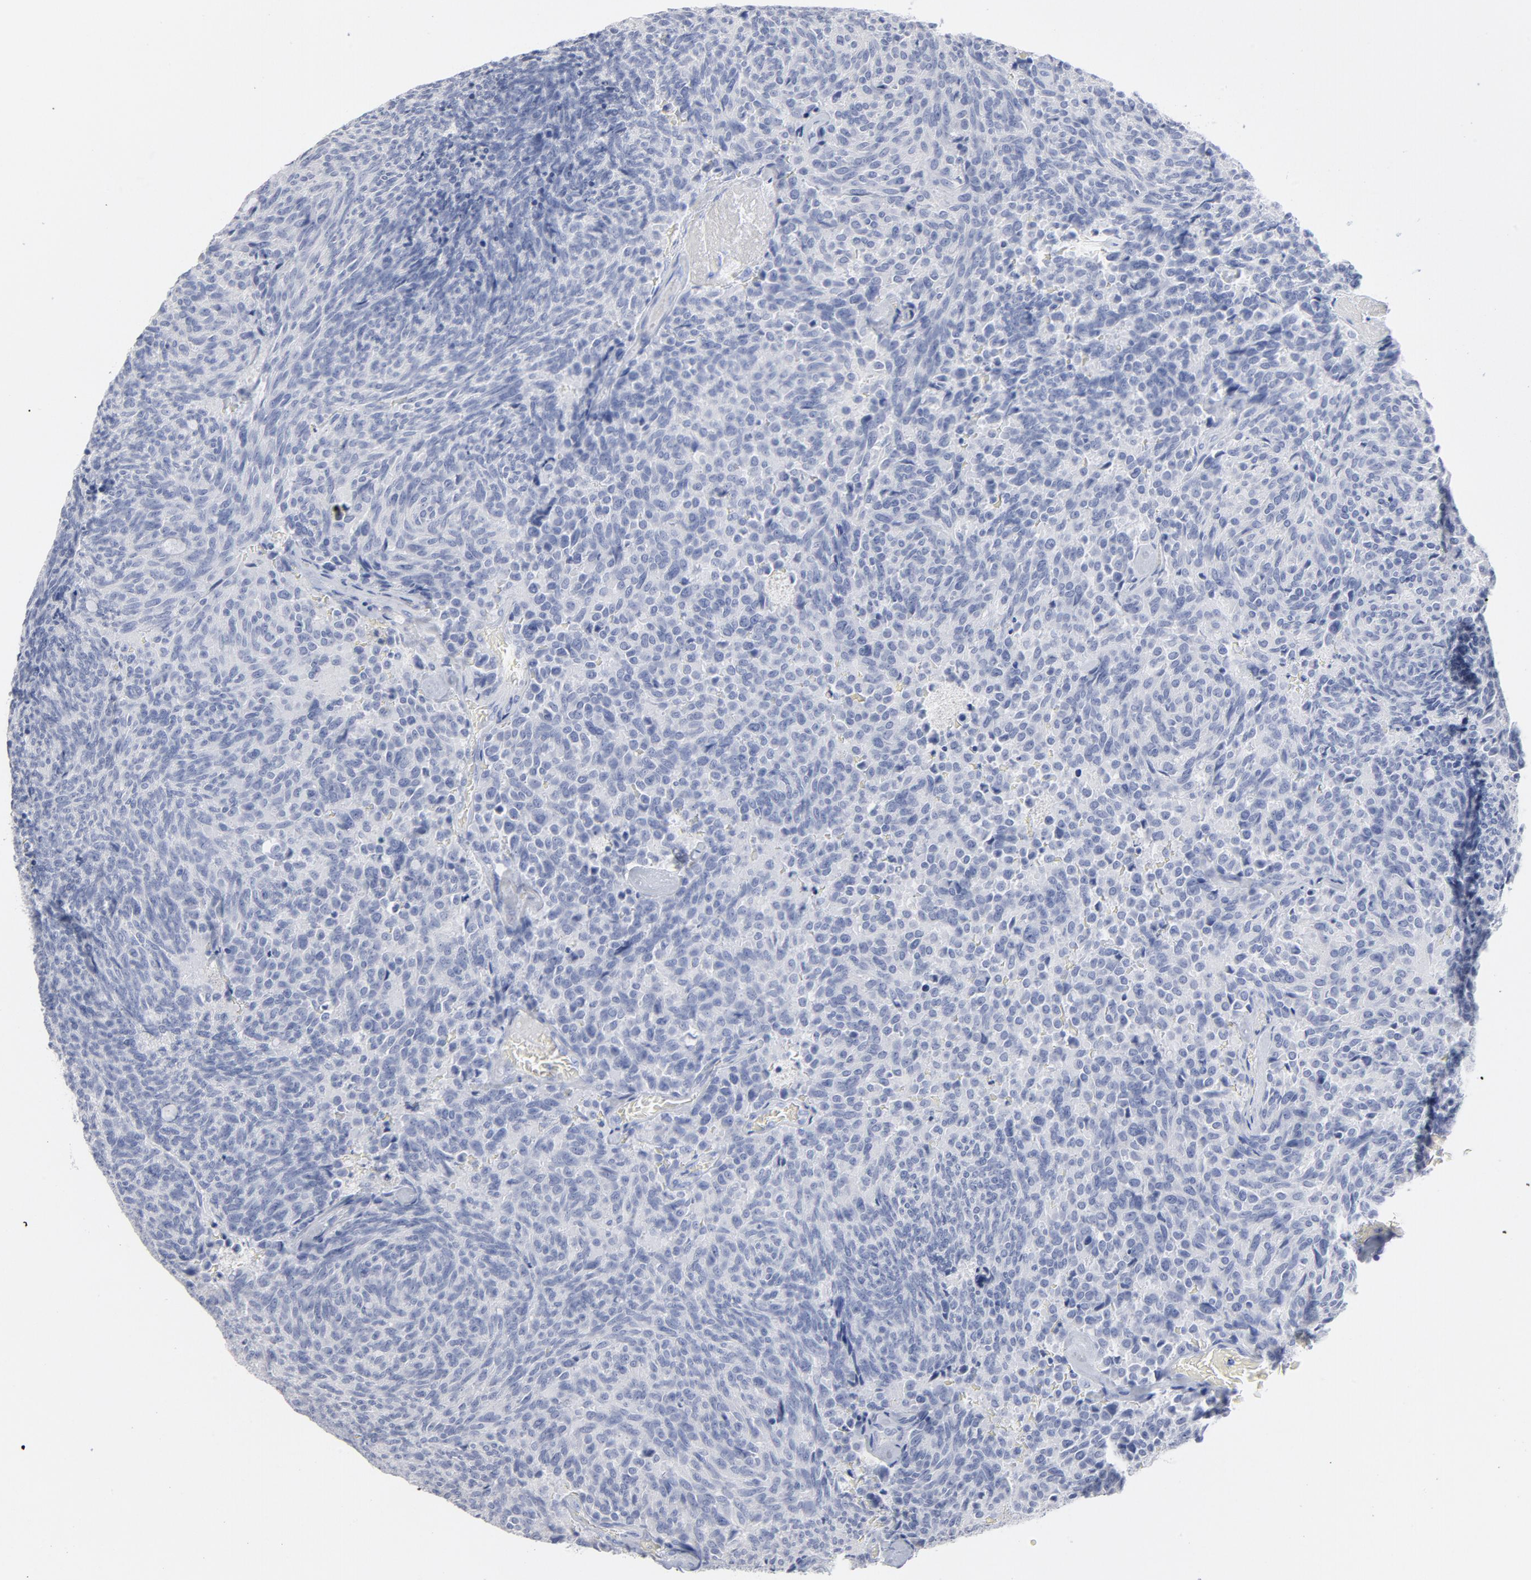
{"staining": {"intensity": "negative", "quantity": "none", "location": "none"}, "tissue": "carcinoid", "cell_type": "Tumor cells", "image_type": "cancer", "snomed": [{"axis": "morphology", "description": "Carcinoid, malignant, NOS"}, {"axis": "topography", "description": "Pancreas"}], "caption": "An immunohistochemistry image of carcinoid (malignant) is shown. There is no staining in tumor cells of carcinoid (malignant).", "gene": "P2RY8", "patient": {"sex": "female", "age": 54}}